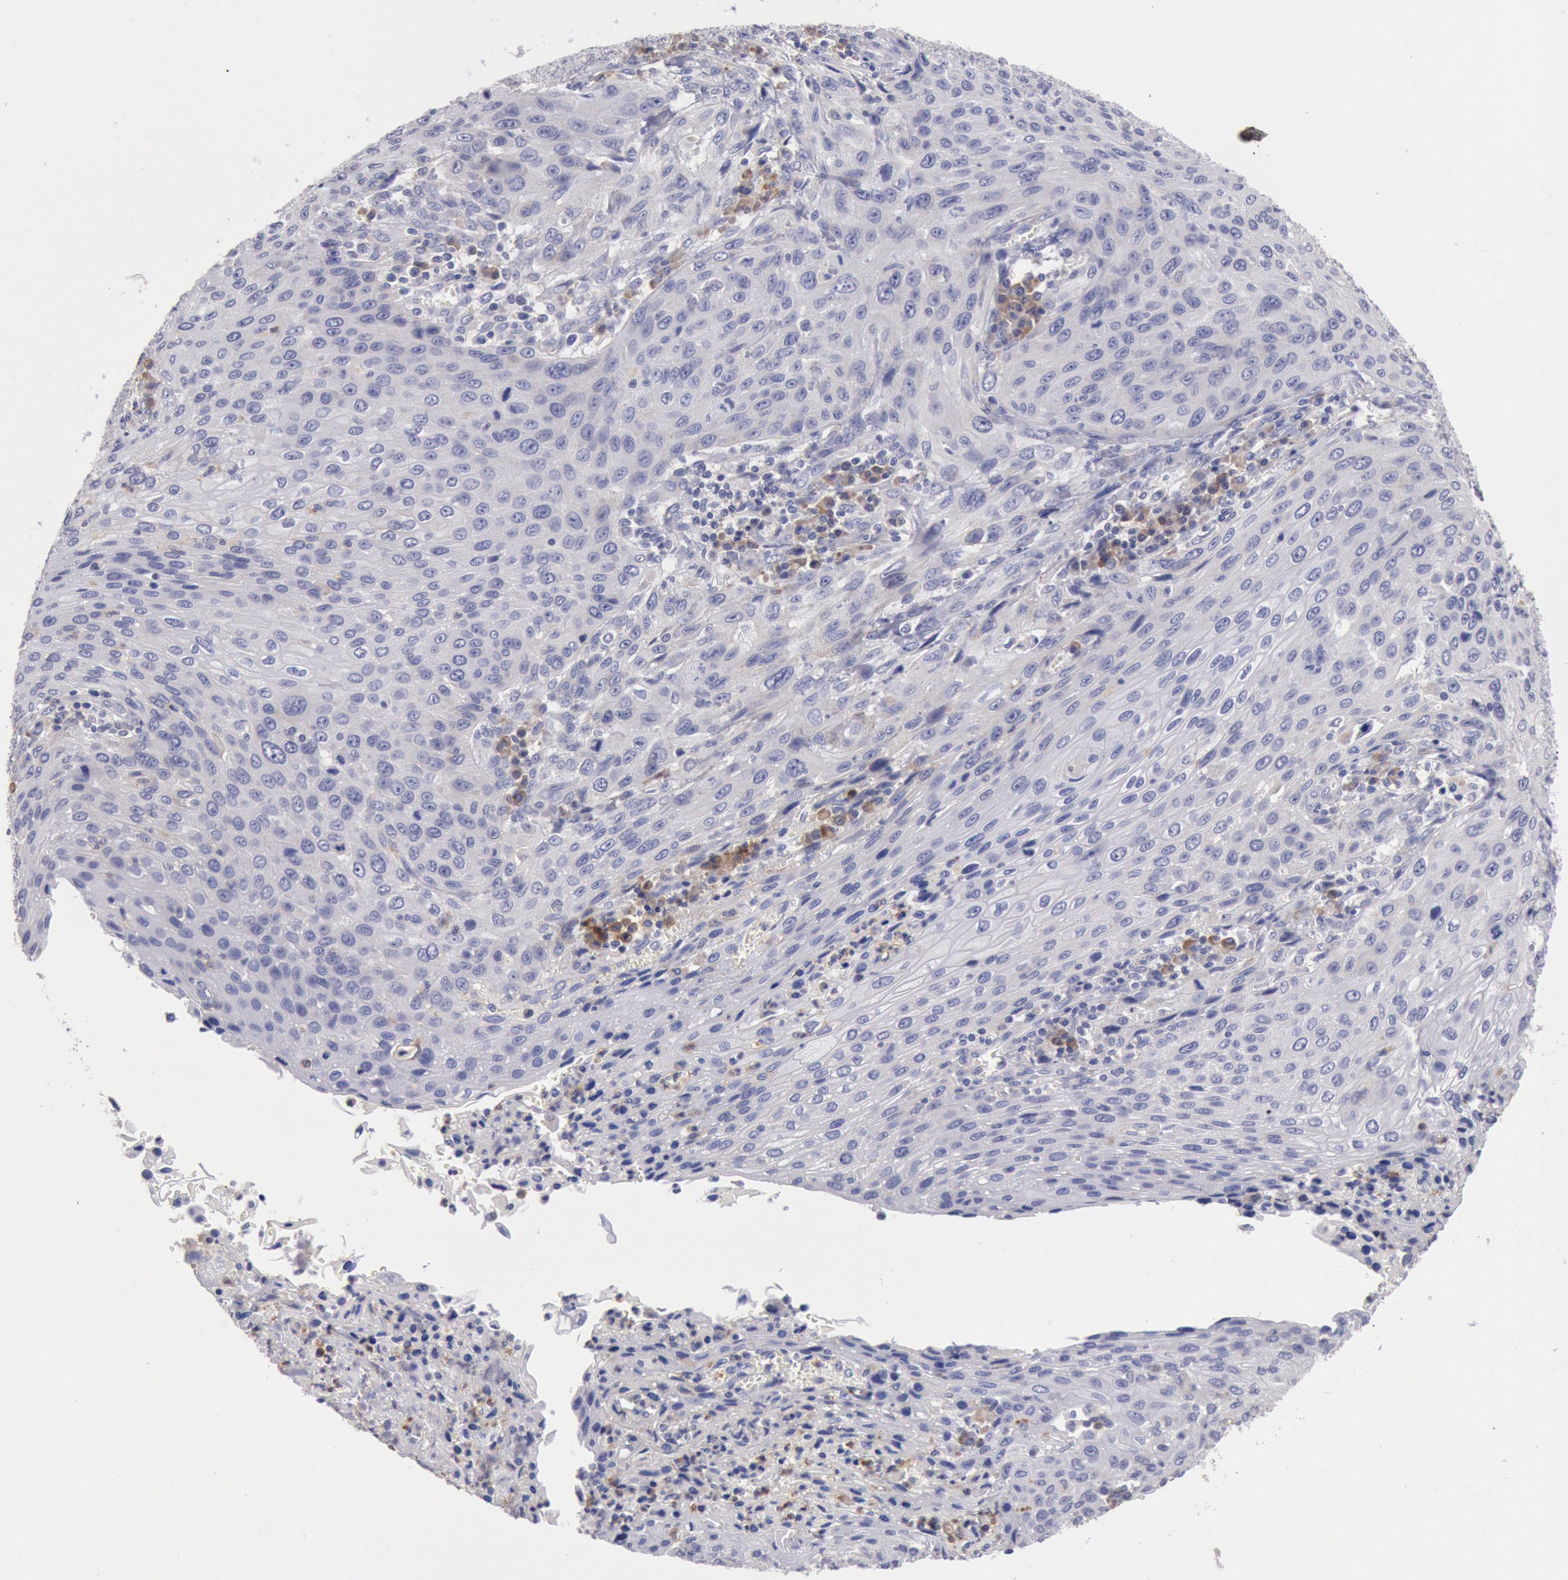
{"staining": {"intensity": "weak", "quantity": "<25%", "location": "cytoplasmic/membranous"}, "tissue": "cervical cancer", "cell_type": "Tumor cells", "image_type": "cancer", "snomed": [{"axis": "morphology", "description": "Squamous cell carcinoma, NOS"}, {"axis": "topography", "description": "Cervix"}], "caption": "DAB immunohistochemical staining of squamous cell carcinoma (cervical) exhibits no significant positivity in tumor cells.", "gene": "GAL3ST1", "patient": {"sex": "female", "age": 32}}